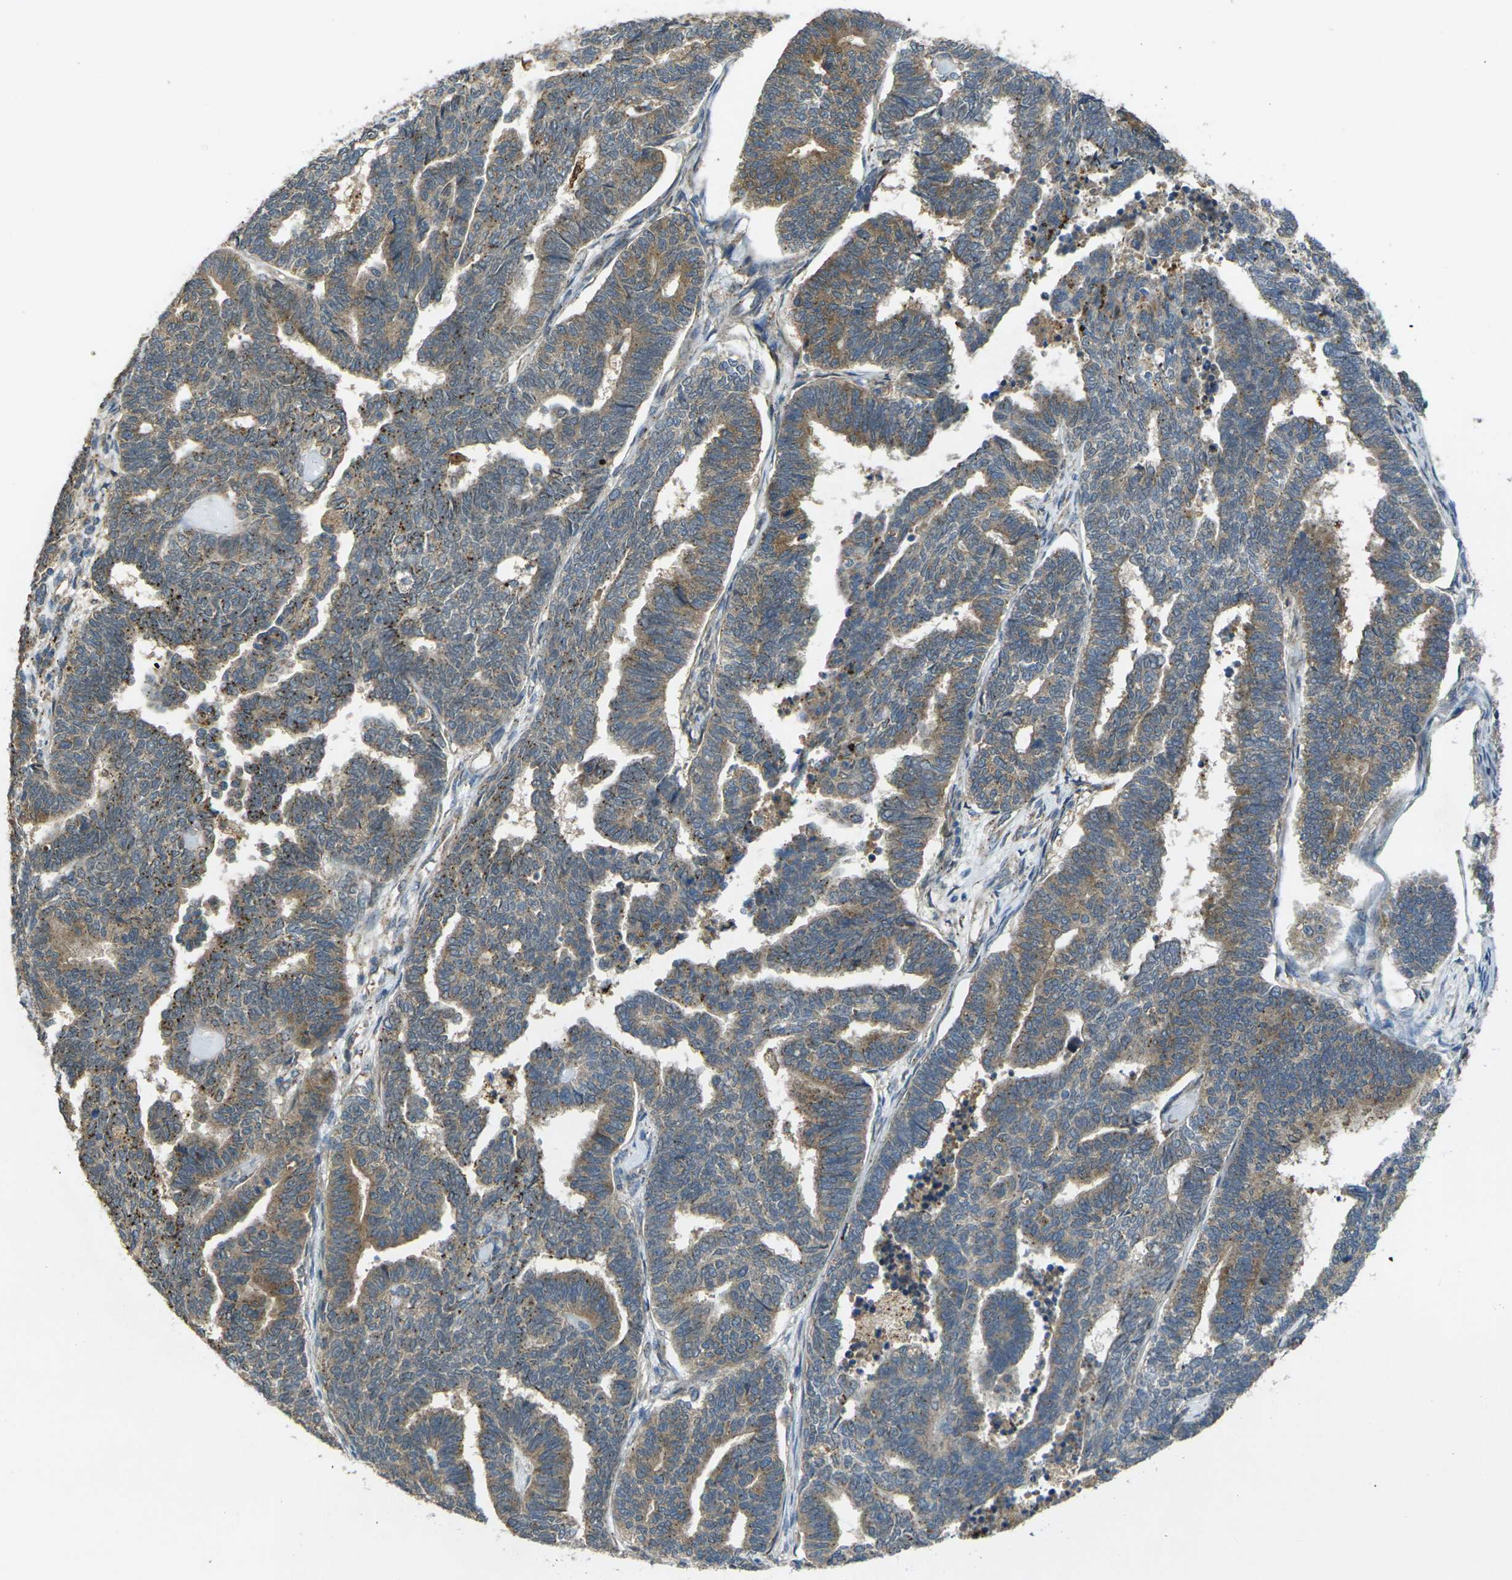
{"staining": {"intensity": "moderate", "quantity": ">75%", "location": "cytoplasmic/membranous"}, "tissue": "endometrial cancer", "cell_type": "Tumor cells", "image_type": "cancer", "snomed": [{"axis": "morphology", "description": "Adenocarcinoma, NOS"}, {"axis": "topography", "description": "Endometrium"}], "caption": "Protein expression analysis of human endometrial cancer (adenocarcinoma) reveals moderate cytoplasmic/membranous staining in approximately >75% of tumor cells.", "gene": "GNA12", "patient": {"sex": "female", "age": 70}}